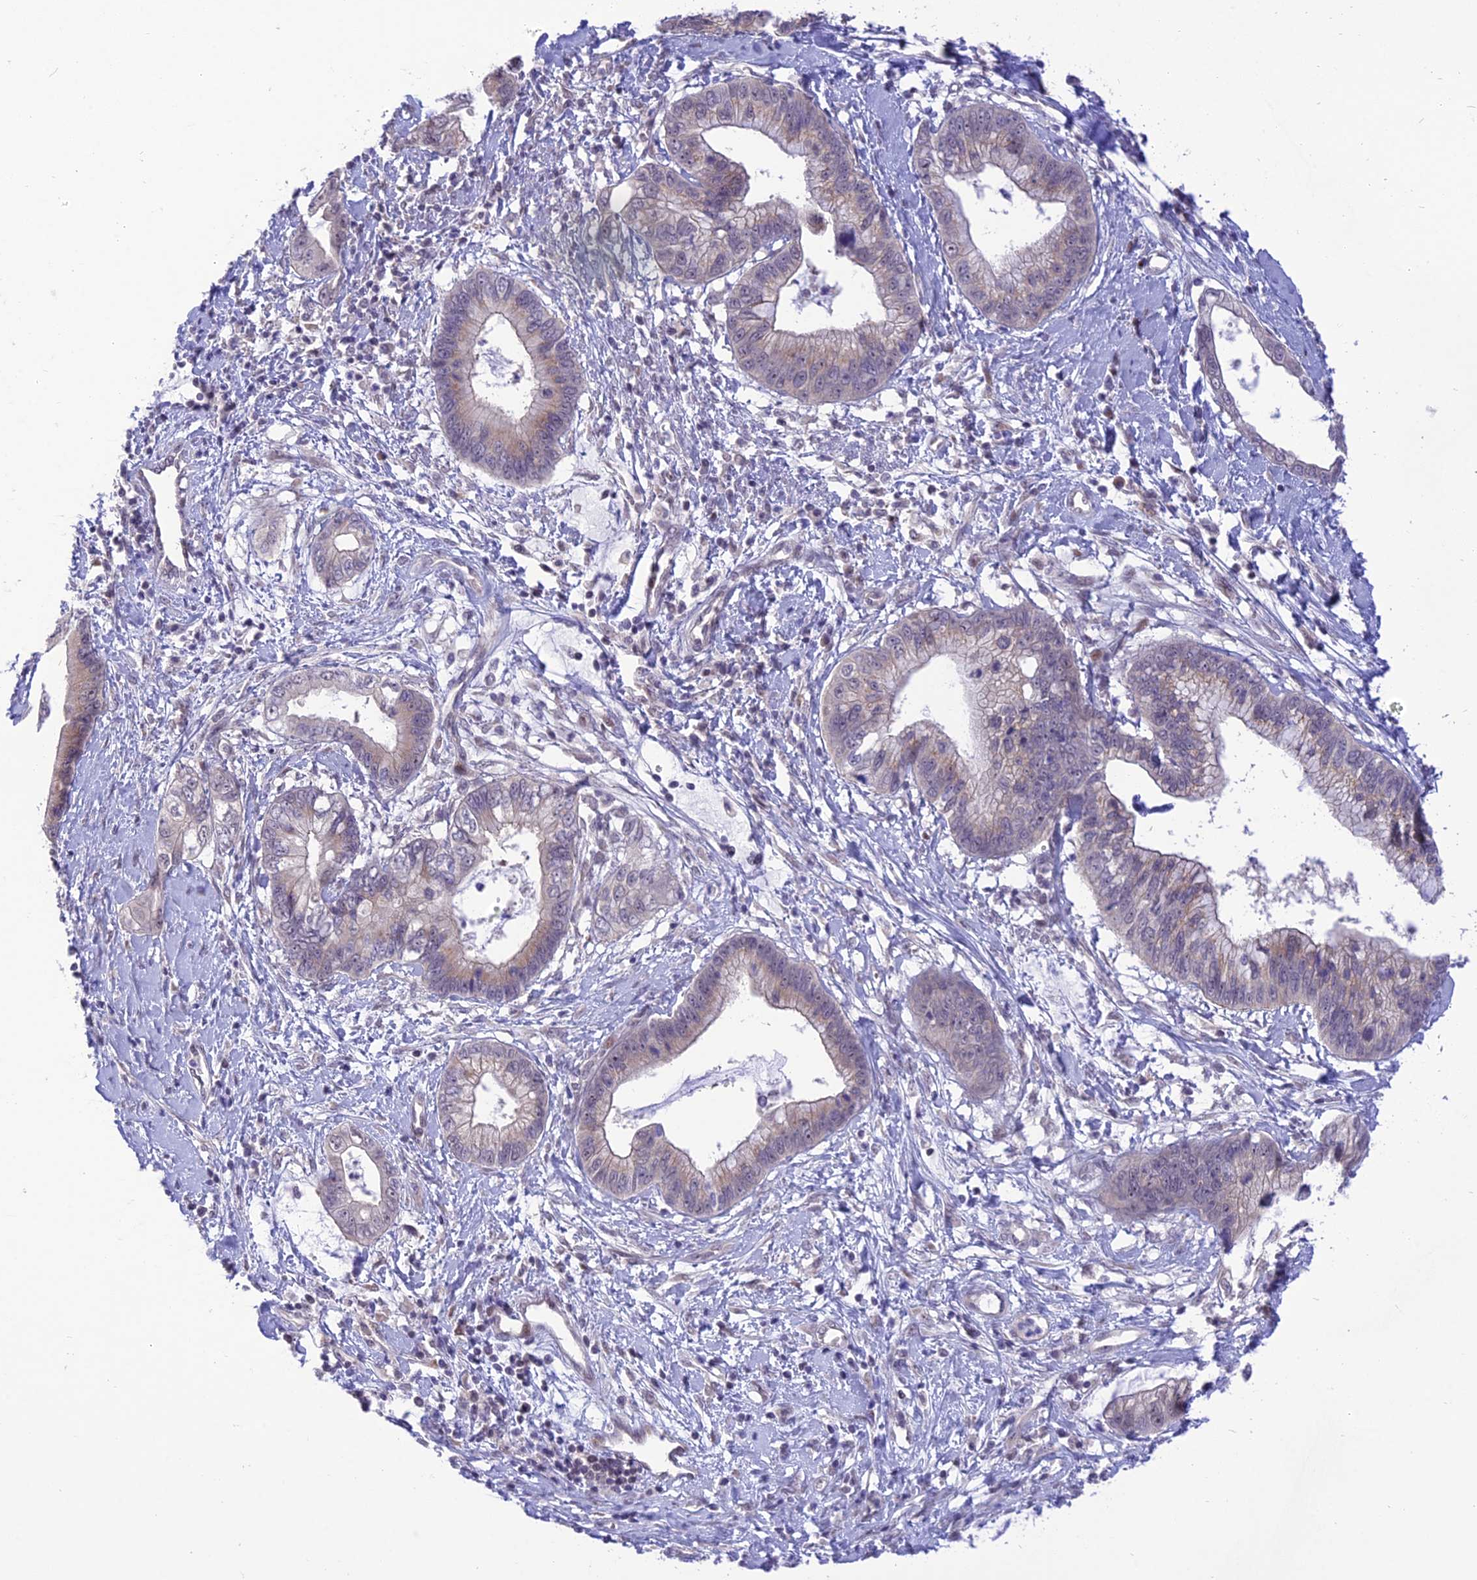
{"staining": {"intensity": "weak", "quantity": "<25%", "location": "cytoplasmic/membranous,nuclear"}, "tissue": "cervical cancer", "cell_type": "Tumor cells", "image_type": "cancer", "snomed": [{"axis": "morphology", "description": "Adenocarcinoma, NOS"}, {"axis": "topography", "description": "Cervix"}], "caption": "Photomicrograph shows no significant protein staining in tumor cells of cervical adenocarcinoma. (Stains: DAB IHC with hematoxylin counter stain, Microscopy: brightfield microscopy at high magnification).", "gene": "ZNF837", "patient": {"sex": "female", "age": 44}}